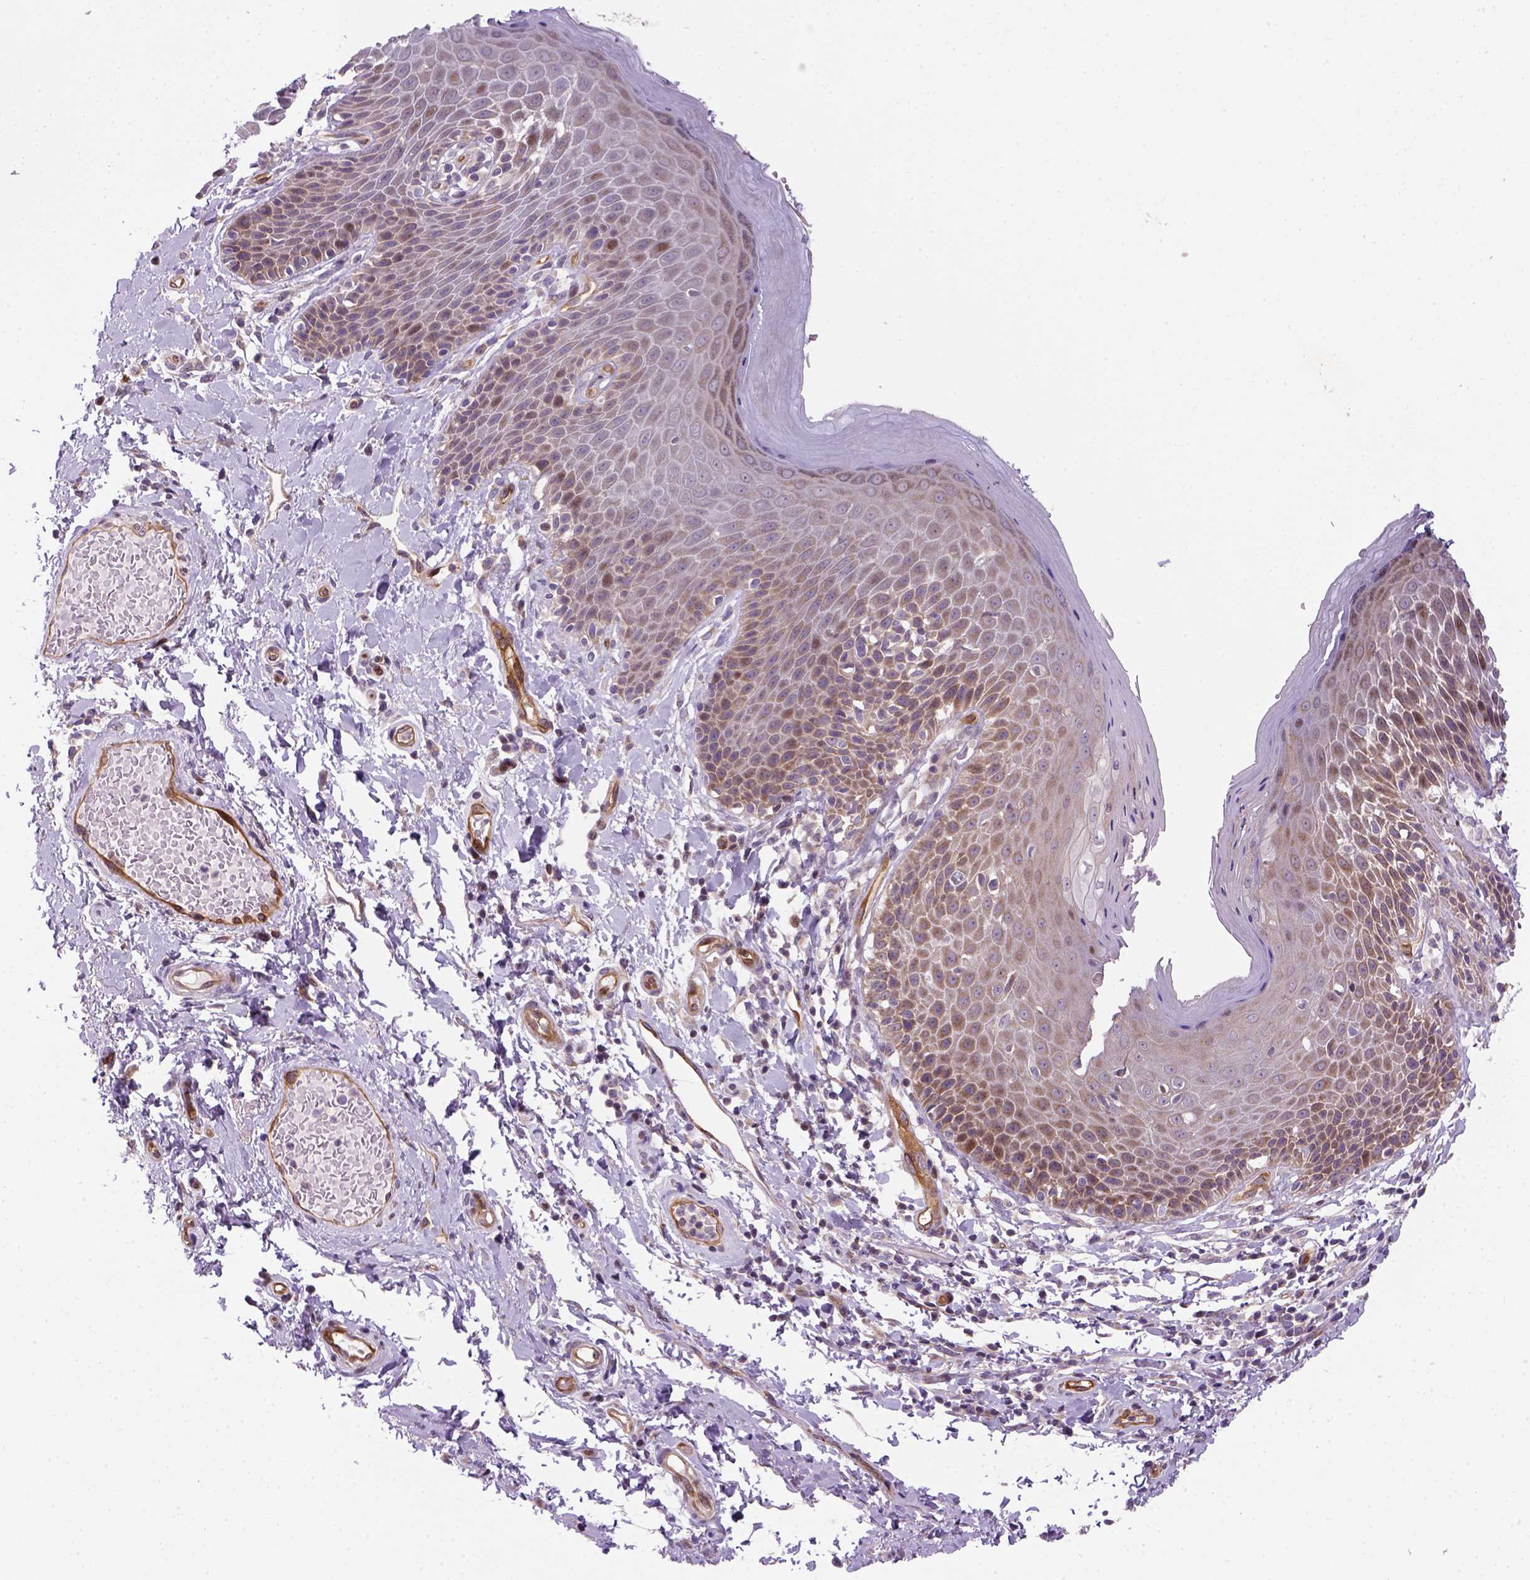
{"staining": {"intensity": "moderate", "quantity": "<25%", "location": "cytoplasmic/membranous"}, "tissue": "skin", "cell_type": "Epidermal cells", "image_type": "normal", "snomed": [{"axis": "morphology", "description": "Normal tissue, NOS"}, {"axis": "topography", "description": "Anal"}, {"axis": "topography", "description": "Peripheral nerve tissue"}], "caption": "Skin stained for a protein (brown) reveals moderate cytoplasmic/membranous positive expression in about <25% of epidermal cells.", "gene": "VSTM5", "patient": {"sex": "male", "age": 51}}